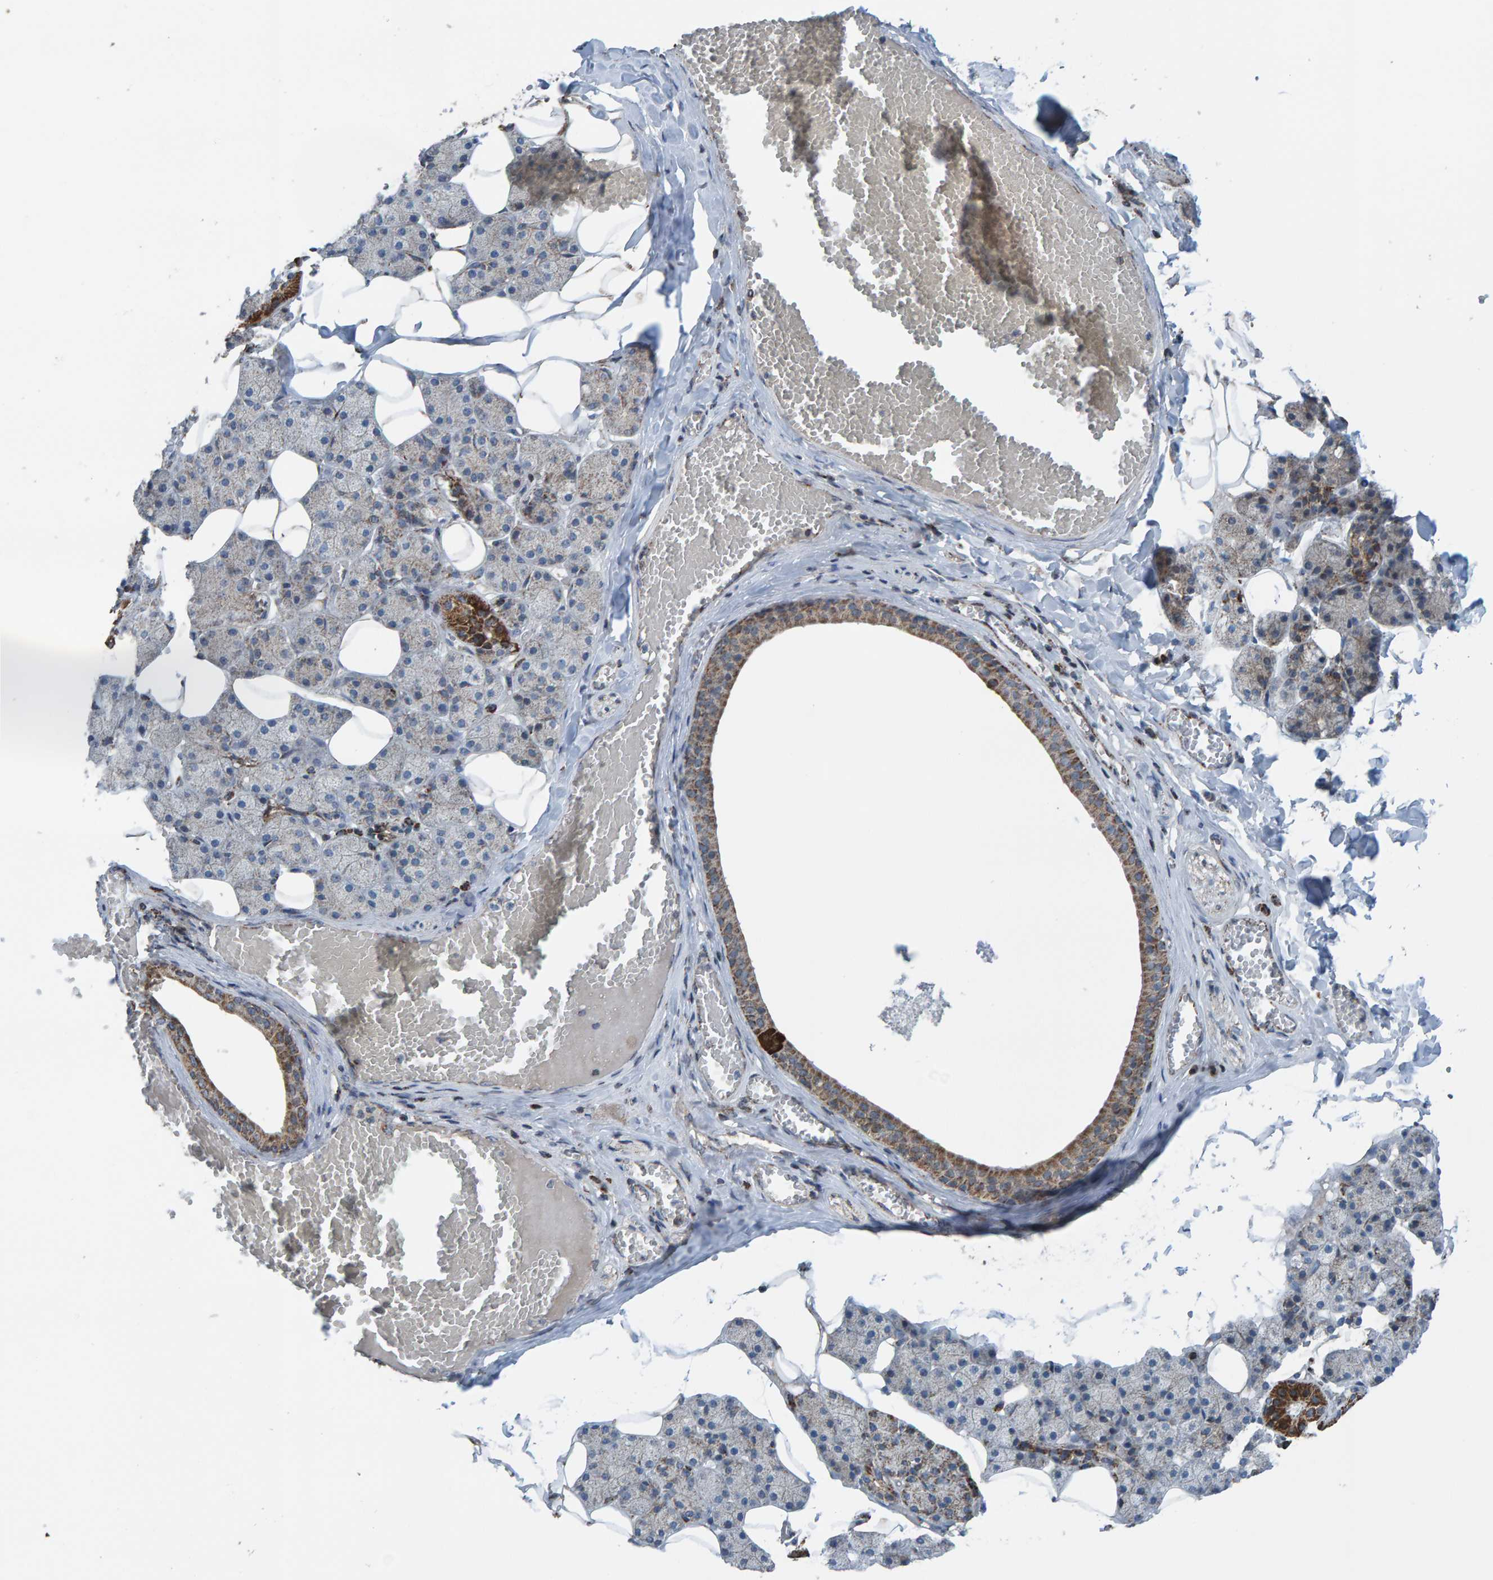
{"staining": {"intensity": "moderate", "quantity": "<25%", "location": "cytoplasmic/membranous"}, "tissue": "salivary gland", "cell_type": "Glandular cells", "image_type": "normal", "snomed": [{"axis": "morphology", "description": "Normal tissue, NOS"}, {"axis": "topography", "description": "Salivary gland"}], "caption": "Moderate cytoplasmic/membranous positivity for a protein is identified in about <25% of glandular cells of unremarkable salivary gland using IHC.", "gene": "ZNF48", "patient": {"sex": "female", "age": 33}}